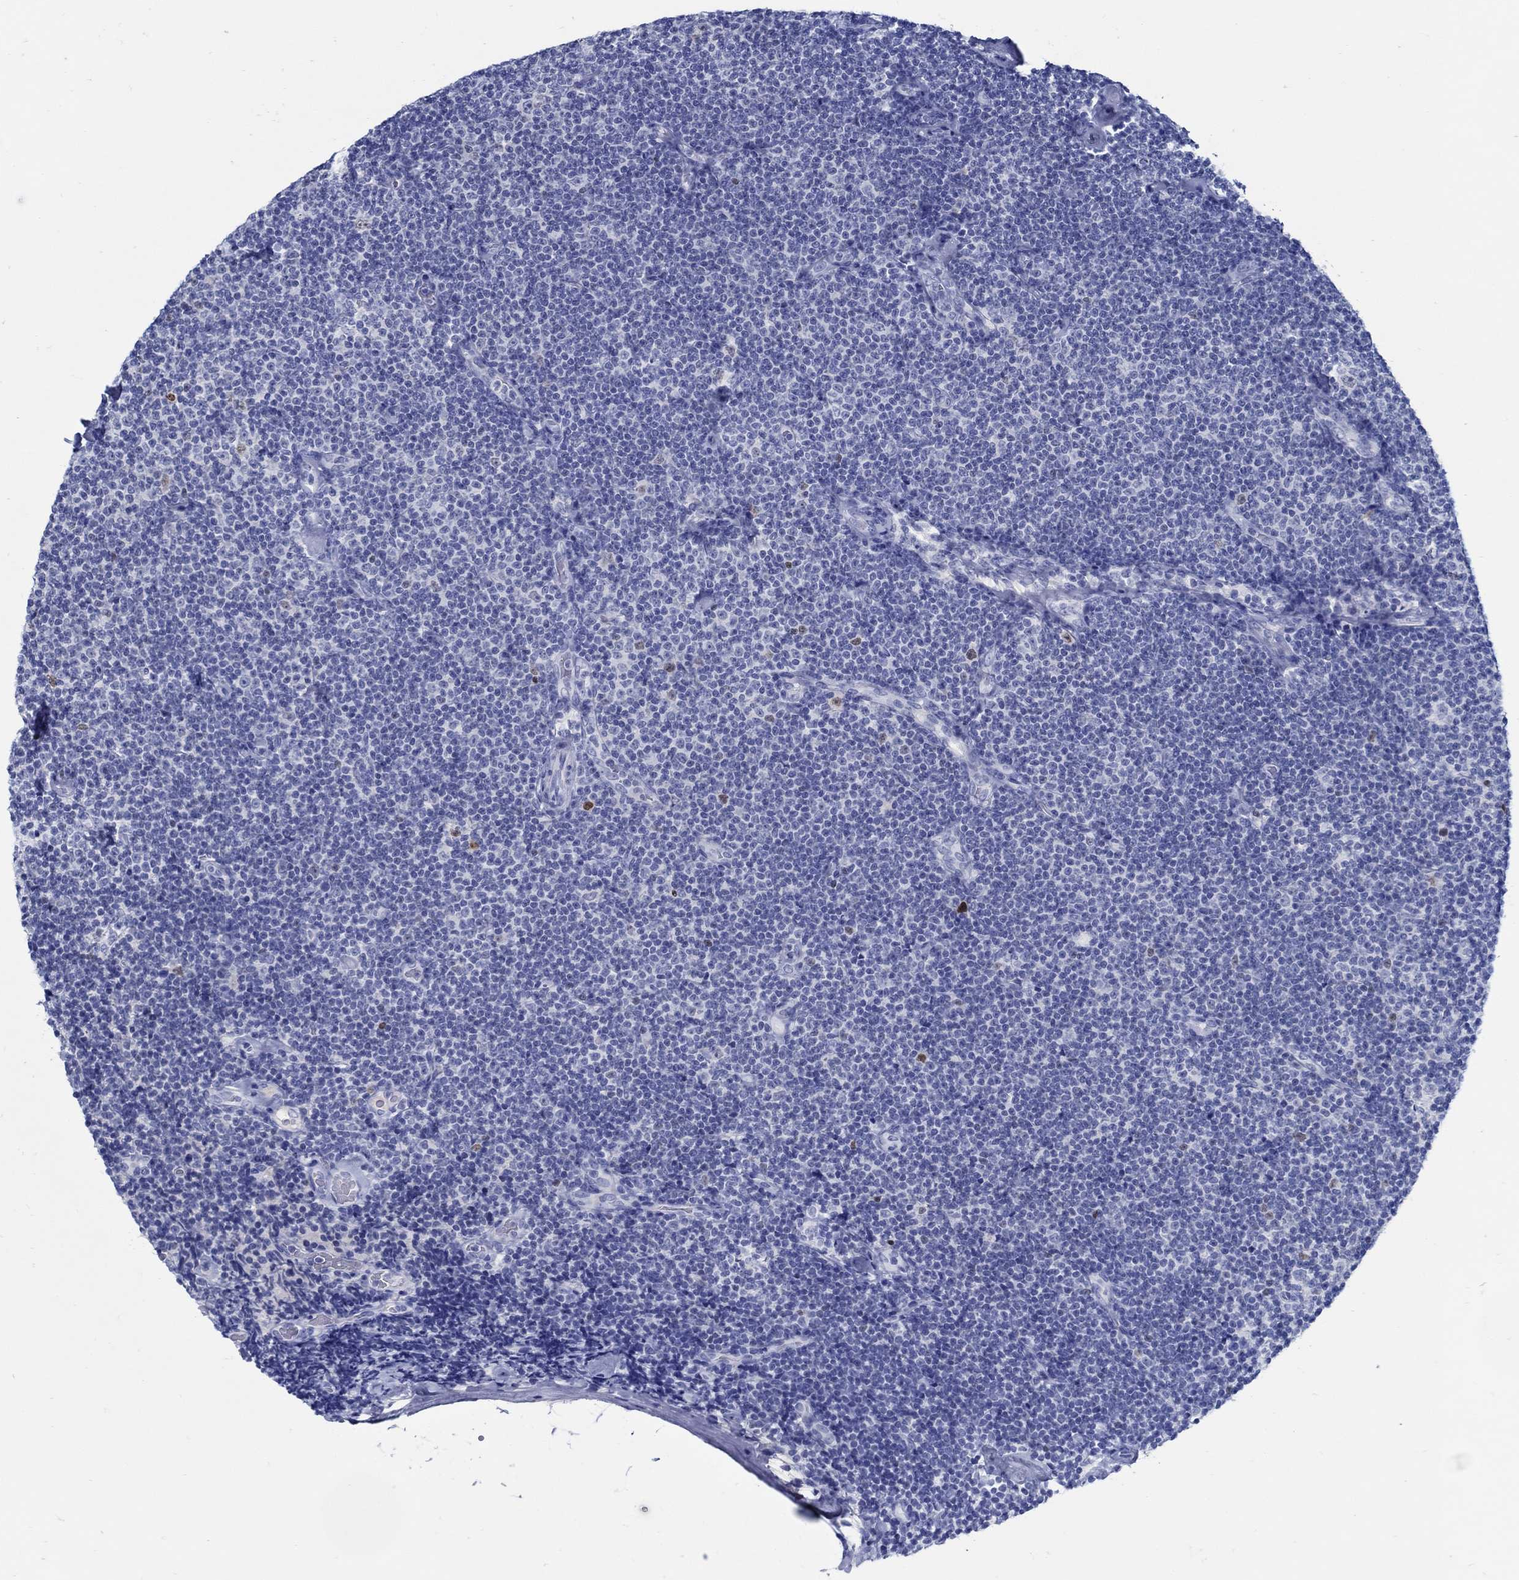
{"staining": {"intensity": "negative", "quantity": "none", "location": "none"}, "tissue": "lymphoma", "cell_type": "Tumor cells", "image_type": "cancer", "snomed": [{"axis": "morphology", "description": "Malignant lymphoma, non-Hodgkin's type, Low grade"}, {"axis": "topography", "description": "Lymph node"}], "caption": "Malignant lymphoma, non-Hodgkin's type (low-grade) was stained to show a protein in brown. There is no significant positivity in tumor cells.", "gene": "PAX9", "patient": {"sex": "male", "age": 81}}